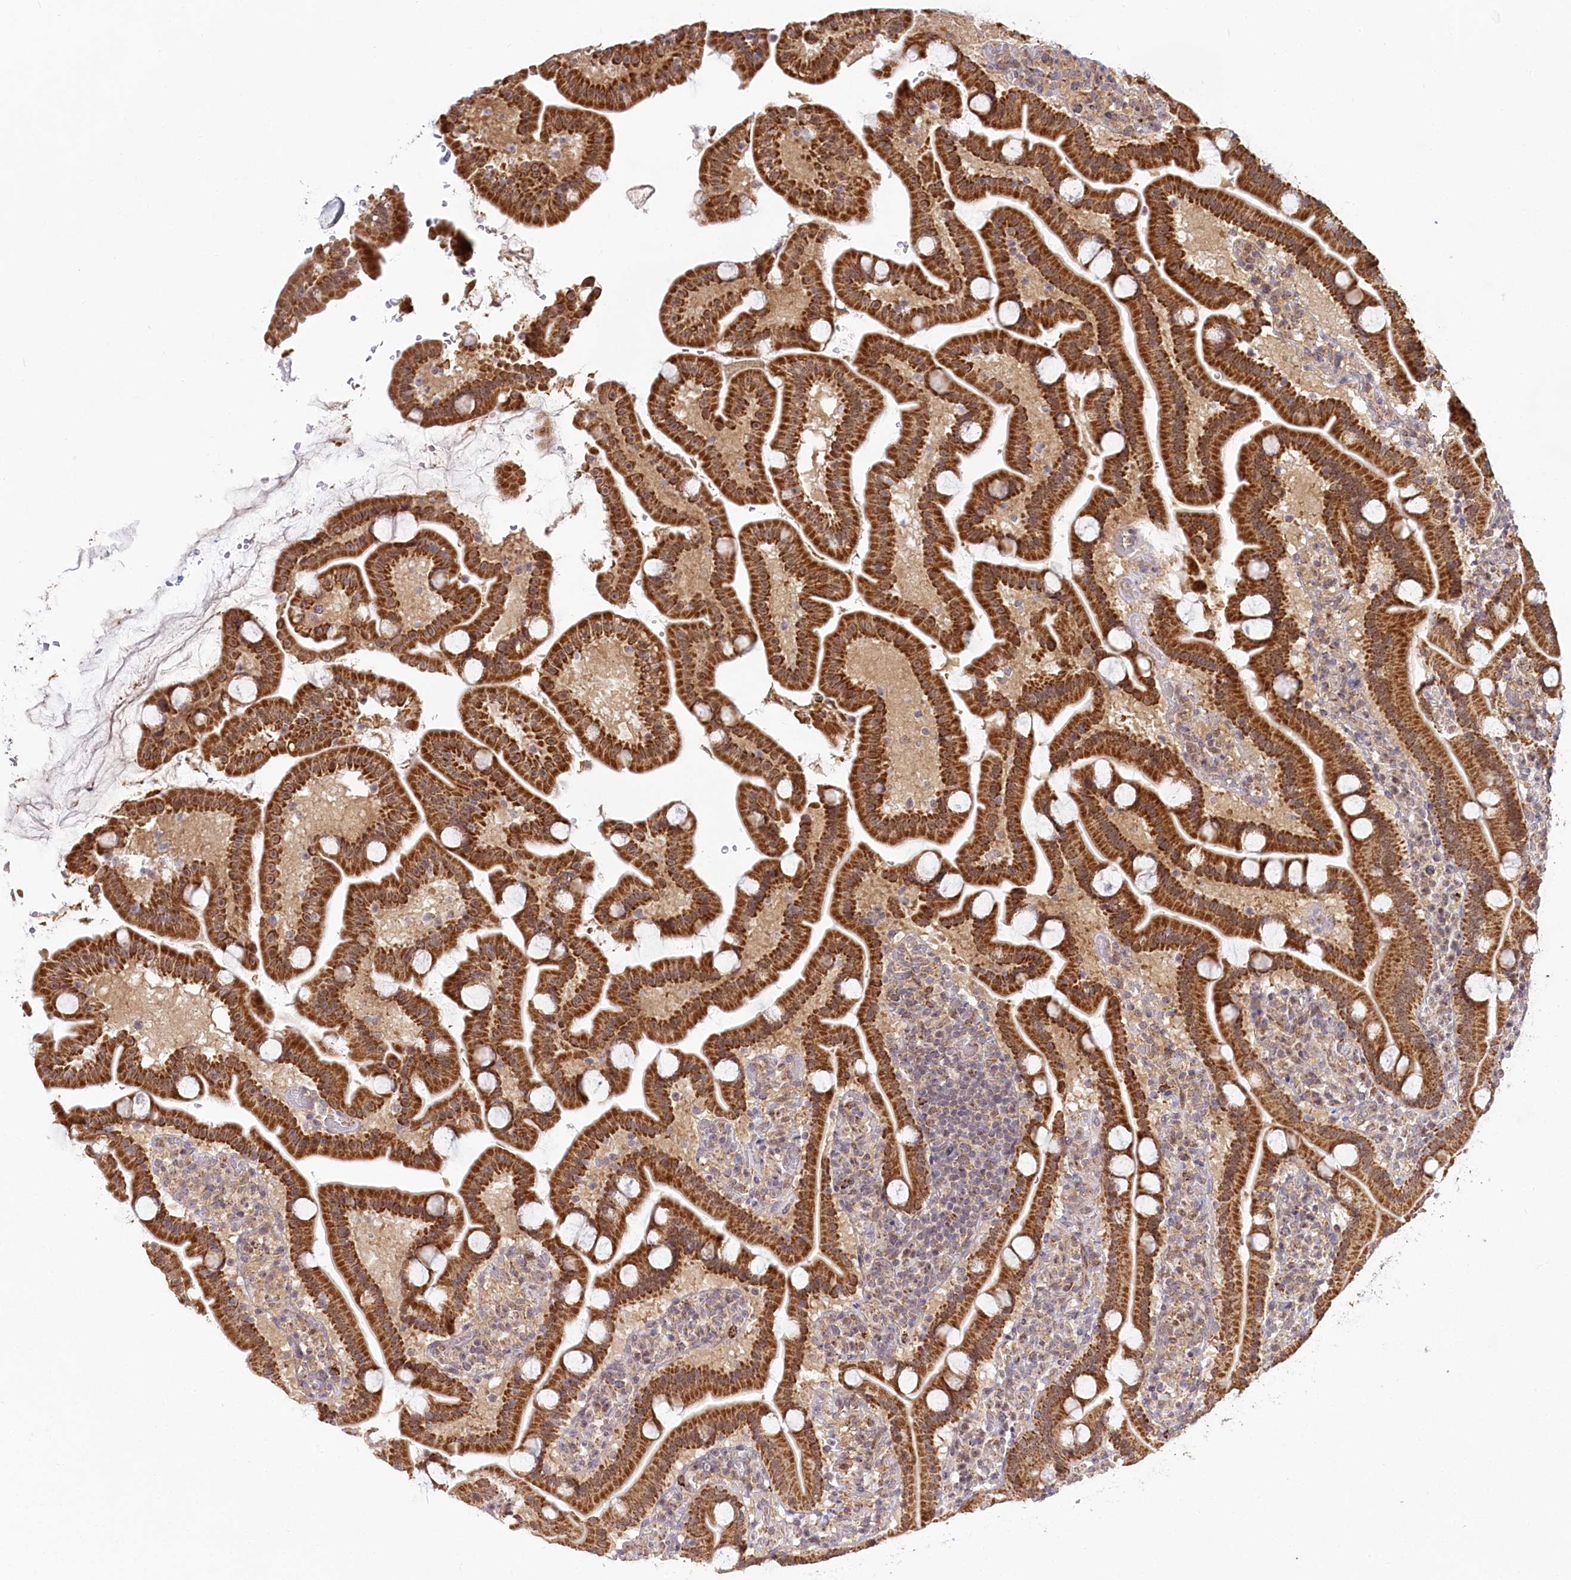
{"staining": {"intensity": "strong", "quantity": ">75%", "location": "cytoplasmic/membranous"}, "tissue": "duodenum", "cell_type": "Glandular cells", "image_type": "normal", "snomed": [{"axis": "morphology", "description": "Normal tissue, NOS"}, {"axis": "topography", "description": "Duodenum"}], "caption": "Strong cytoplasmic/membranous staining is seen in about >75% of glandular cells in normal duodenum.", "gene": "RTN4IP1", "patient": {"sex": "male", "age": 55}}